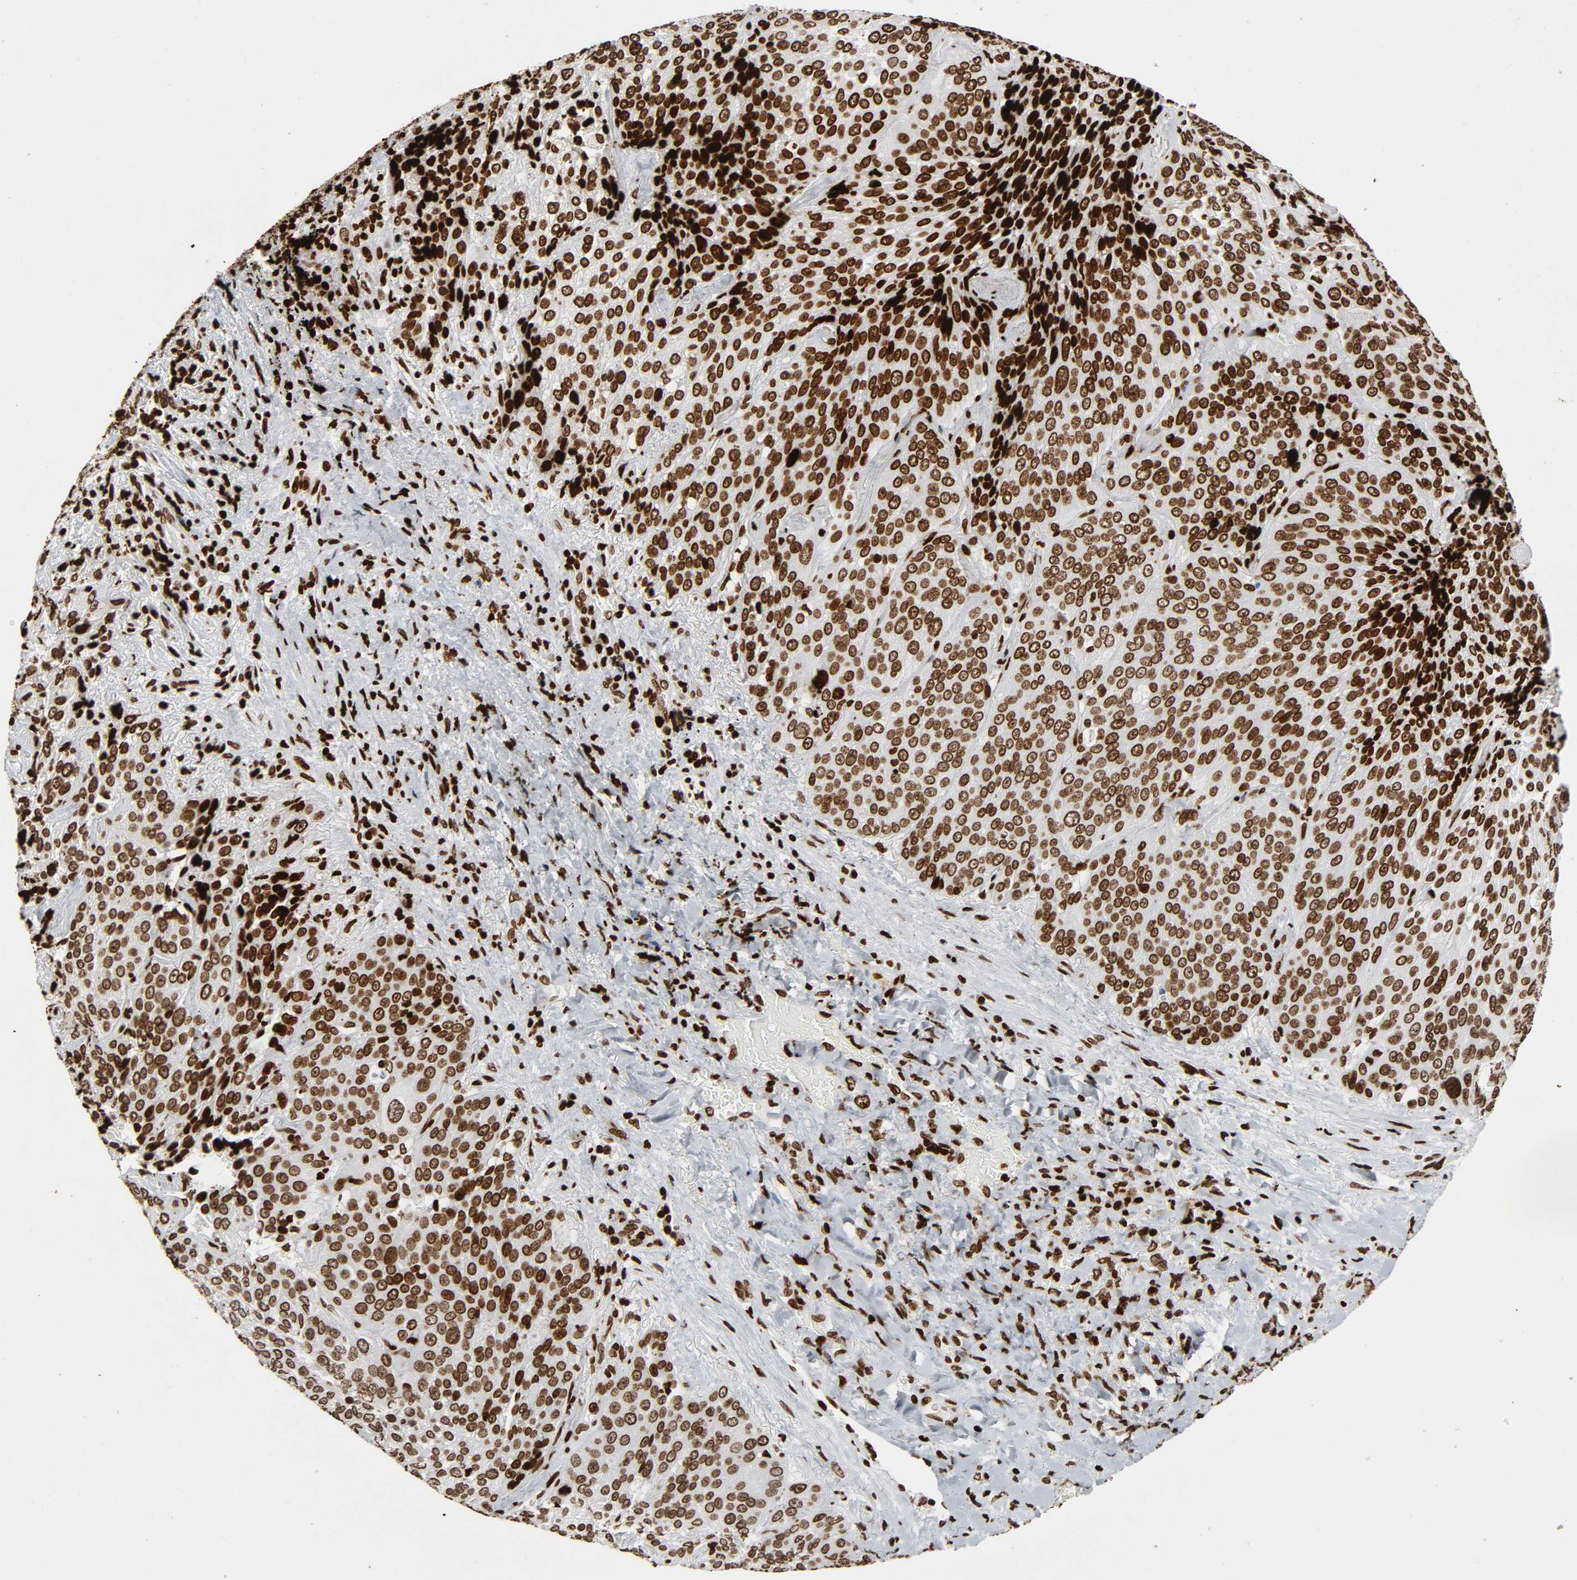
{"staining": {"intensity": "strong", "quantity": ">75%", "location": "nuclear"}, "tissue": "lung cancer", "cell_type": "Tumor cells", "image_type": "cancer", "snomed": [{"axis": "morphology", "description": "Squamous cell carcinoma, NOS"}, {"axis": "topography", "description": "Lung"}], "caption": "Protein expression by IHC shows strong nuclear expression in about >75% of tumor cells in lung squamous cell carcinoma. (brown staining indicates protein expression, while blue staining denotes nuclei).", "gene": "RXRA", "patient": {"sex": "male", "age": 54}}